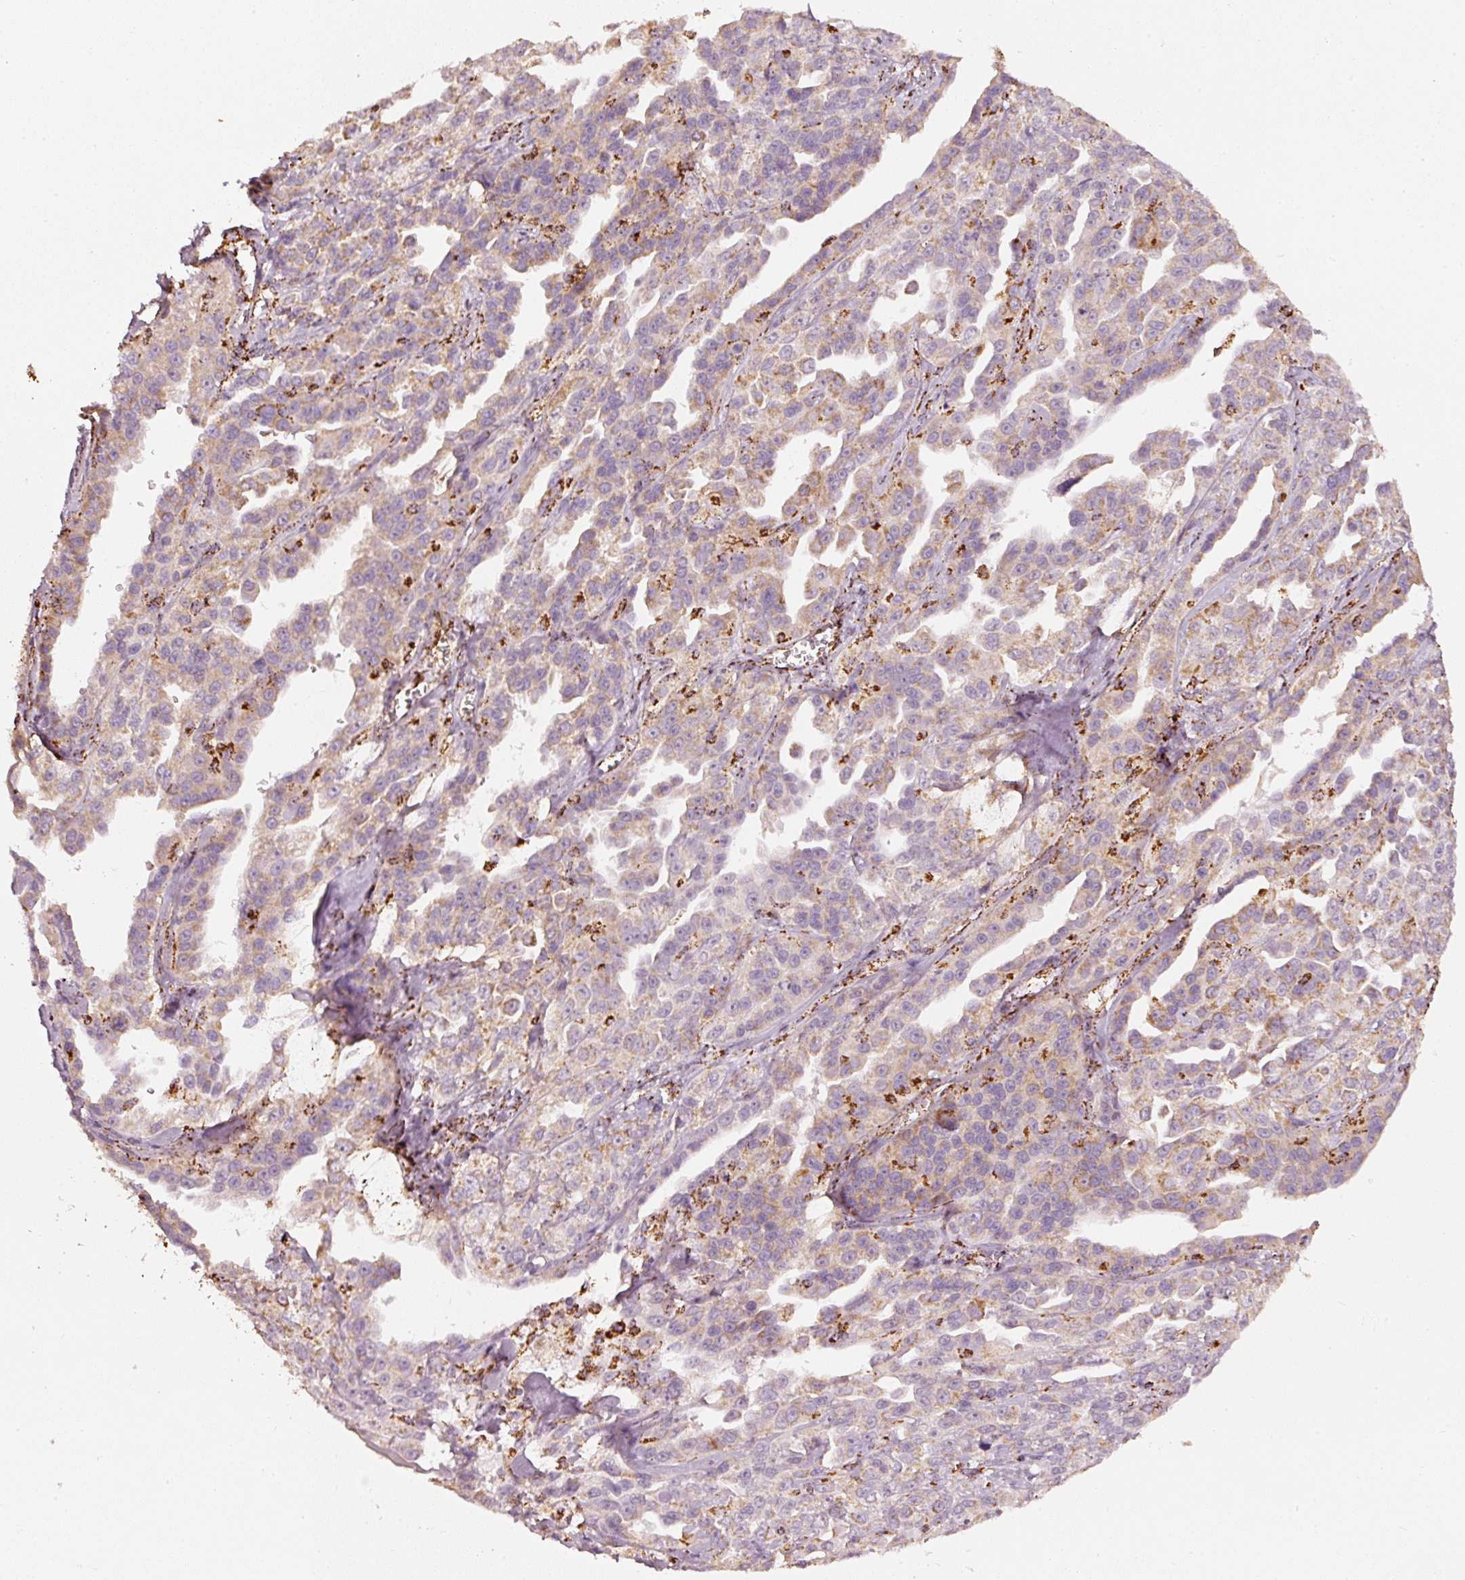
{"staining": {"intensity": "moderate", "quantity": ">75%", "location": "cytoplasmic/membranous"}, "tissue": "ovarian cancer", "cell_type": "Tumor cells", "image_type": "cancer", "snomed": [{"axis": "morphology", "description": "Cystadenocarcinoma, serous, NOS"}, {"axis": "topography", "description": "Ovary"}], "caption": "Ovarian cancer stained with IHC displays moderate cytoplasmic/membranous staining in about >75% of tumor cells. (Brightfield microscopy of DAB IHC at high magnification).", "gene": "UQCRC1", "patient": {"sex": "female", "age": 75}}